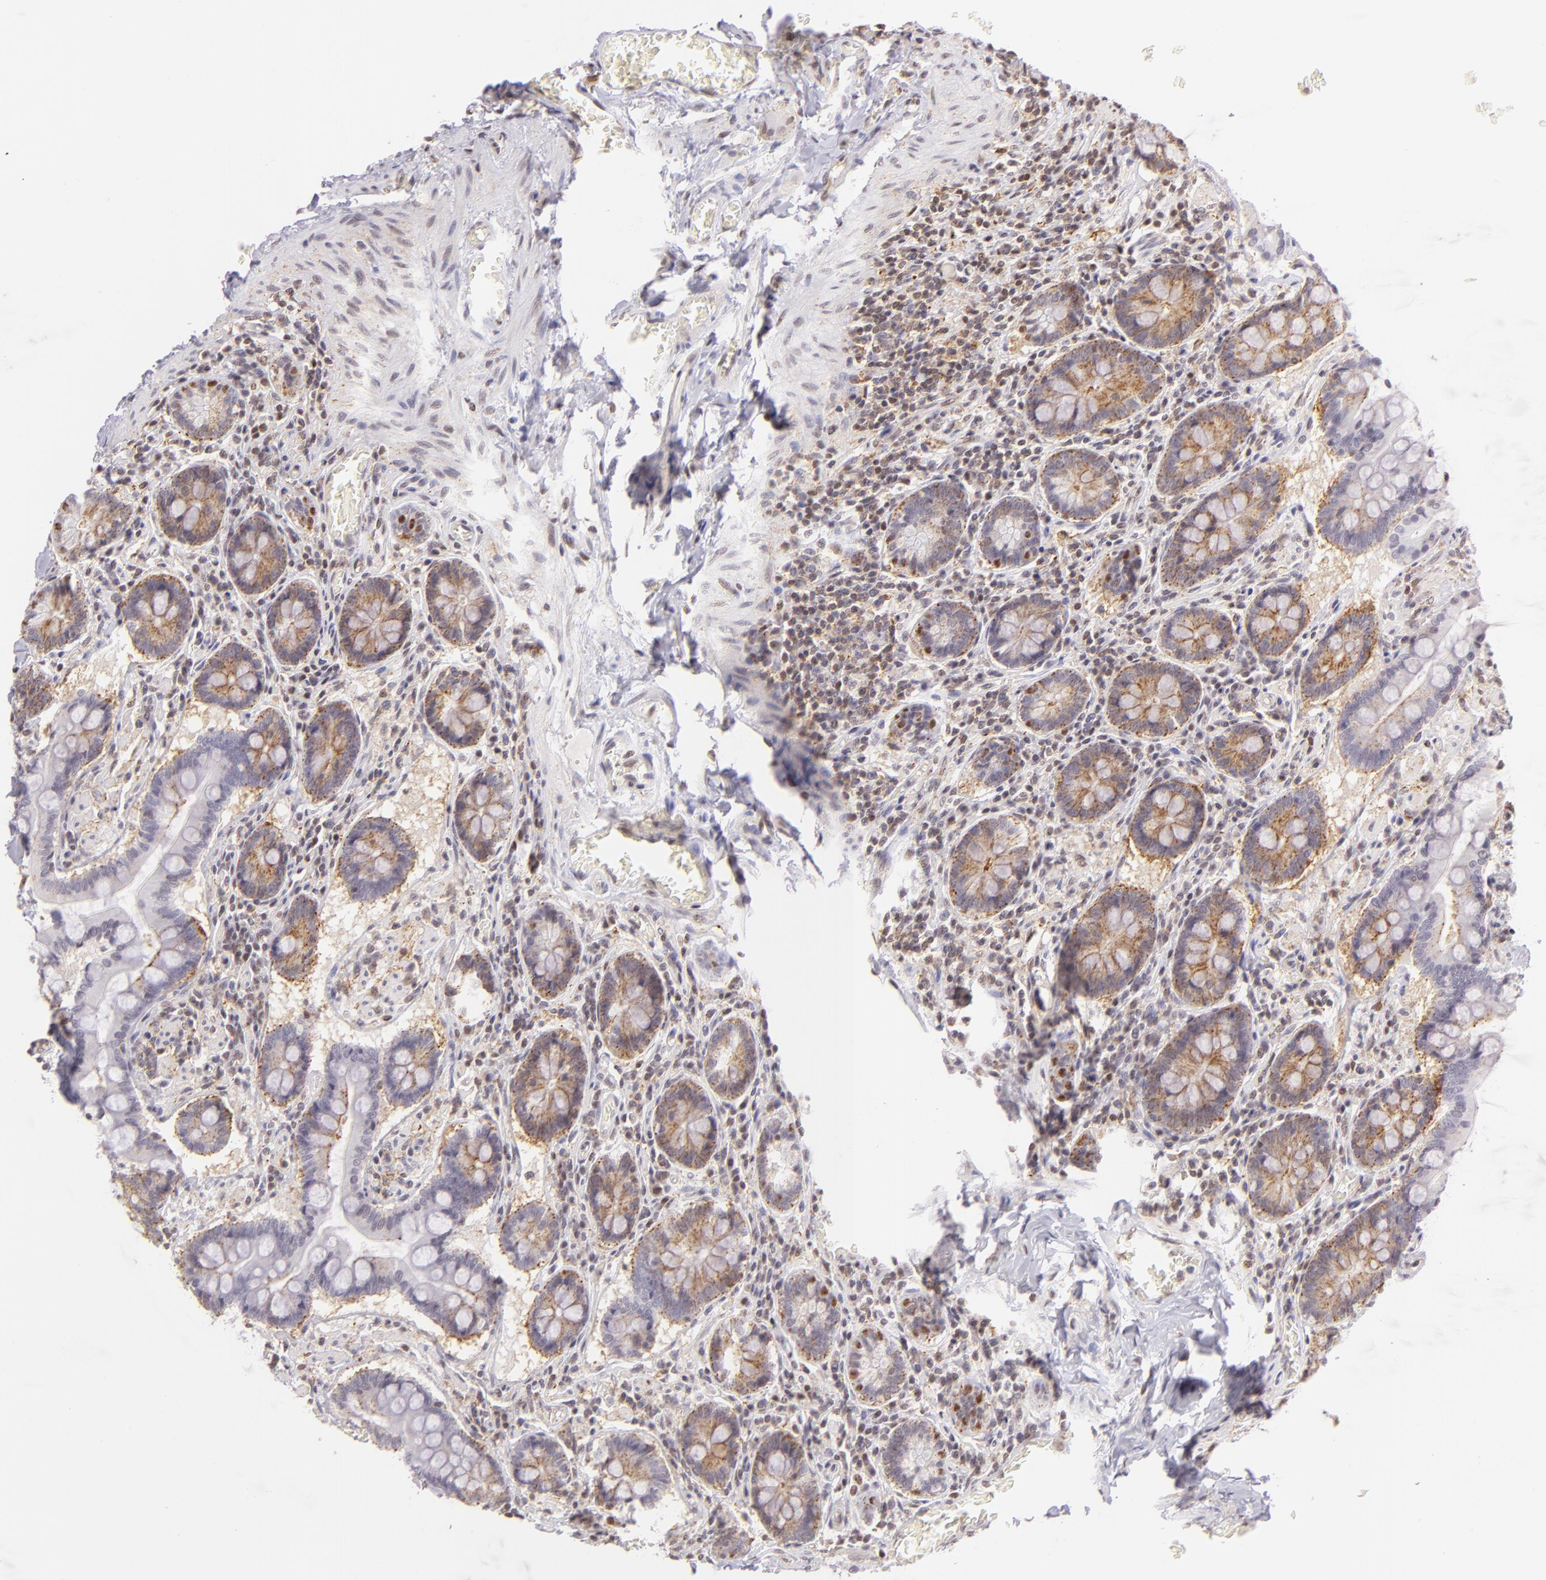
{"staining": {"intensity": "moderate", "quantity": "25%-75%", "location": "cytoplasmic/membranous"}, "tissue": "small intestine", "cell_type": "Glandular cells", "image_type": "normal", "snomed": [{"axis": "morphology", "description": "Normal tissue, NOS"}, {"axis": "topography", "description": "Small intestine"}], "caption": "A high-resolution image shows immunohistochemistry (IHC) staining of unremarkable small intestine, which demonstrates moderate cytoplasmic/membranous staining in approximately 25%-75% of glandular cells. Nuclei are stained in blue.", "gene": "ENSG00000290315", "patient": {"sex": "male", "age": 41}}